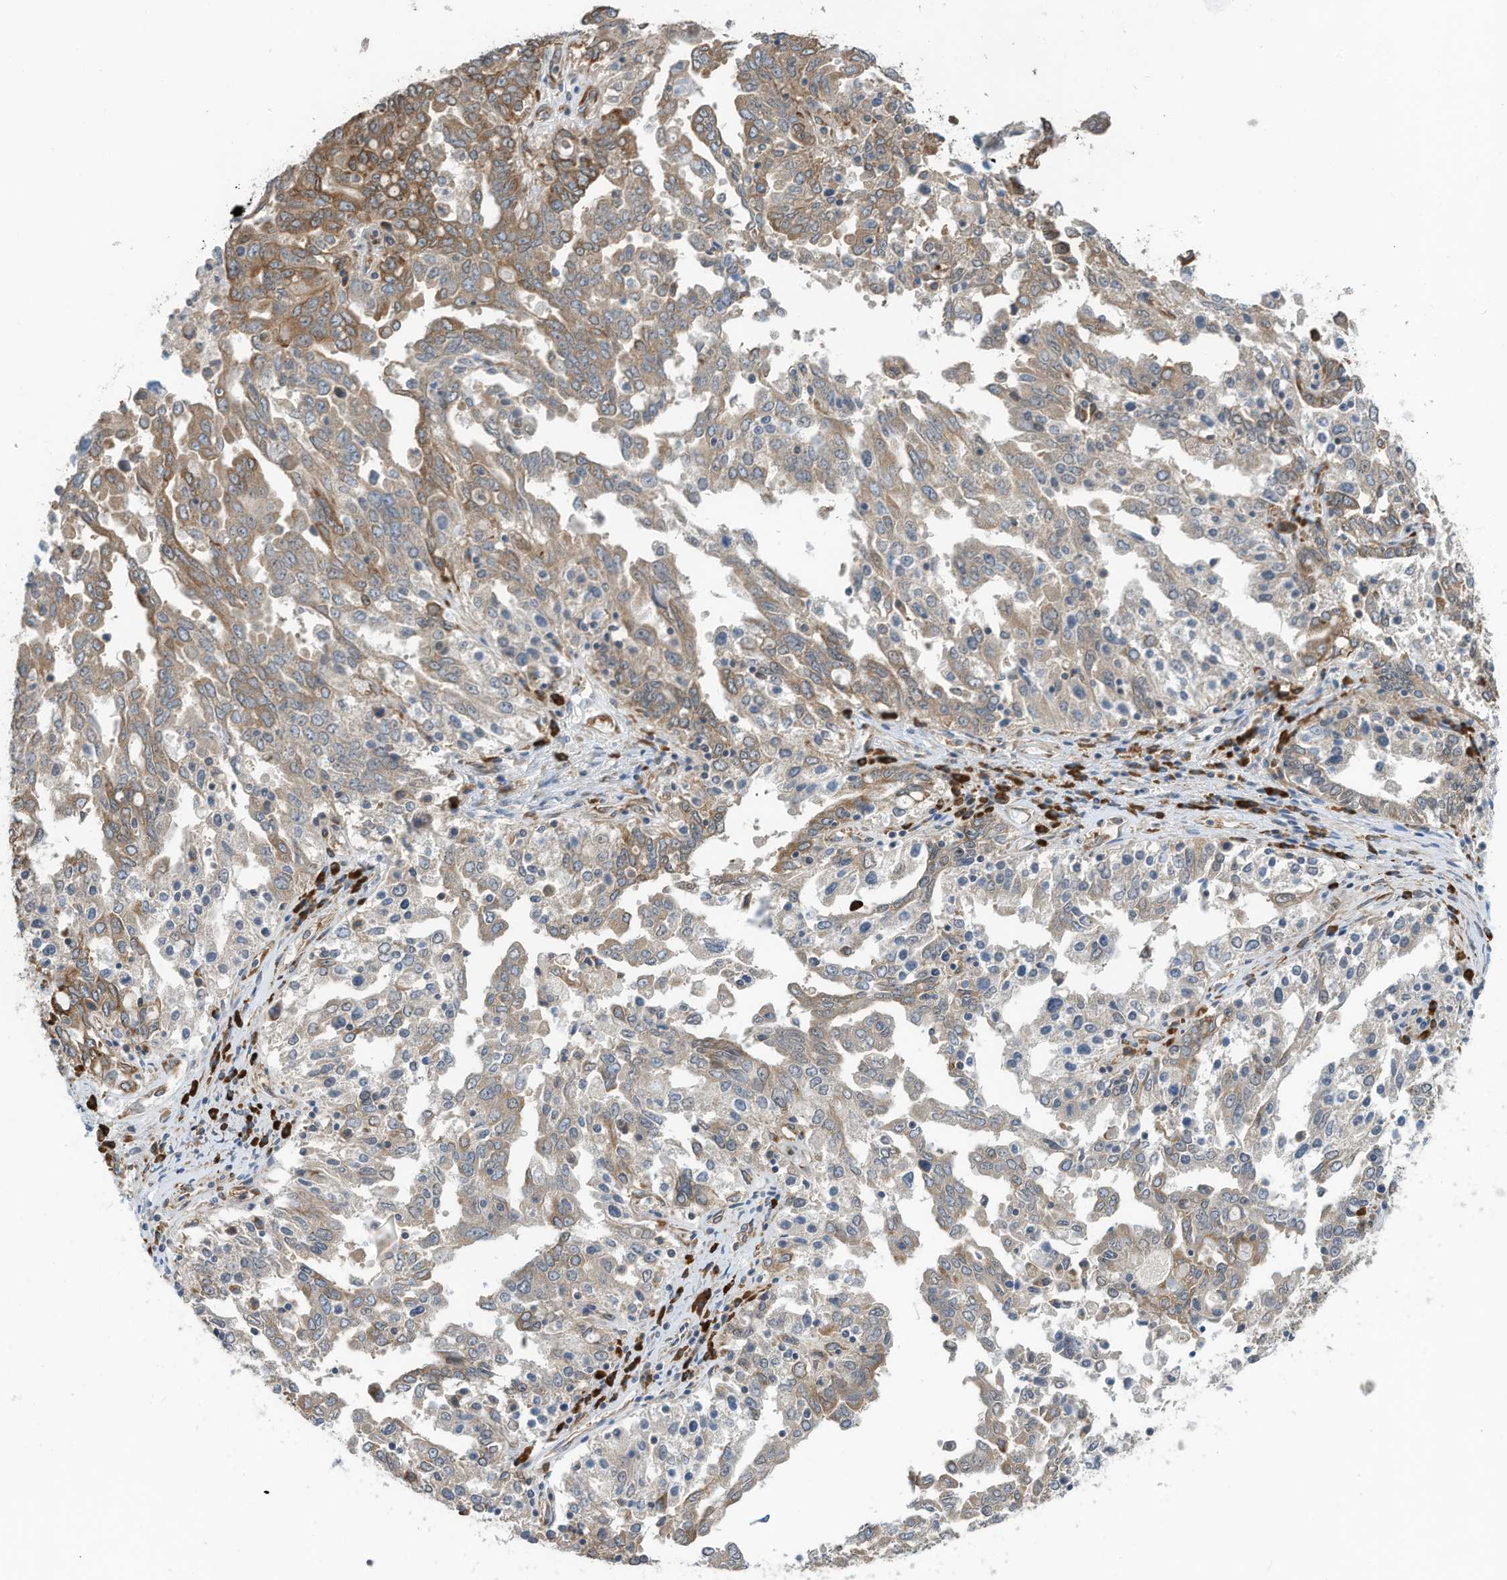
{"staining": {"intensity": "moderate", "quantity": "25%-75%", "location": "cytoplasmic/membranous"}, "tissue": "ovarian cancer", "cell_type": "Tumor cells", "image_type": "cancer", "snomed": [{"axis": "morphology", "description": "Carcinoma, endometroid"}, {"axis": "topography", "description": "Ovary"}], "caption": "This photomicrograph reveals ovarian cancer stained with immunohistochemistry (IHC) to label a protein in brown. The cytoplasmic/membranous of tumor cells show moderate positivity for the protein. Nuclei are counter-stained blue.", "gene": "ZBTB45", "patient": {"sex": "female", "age": 62}}